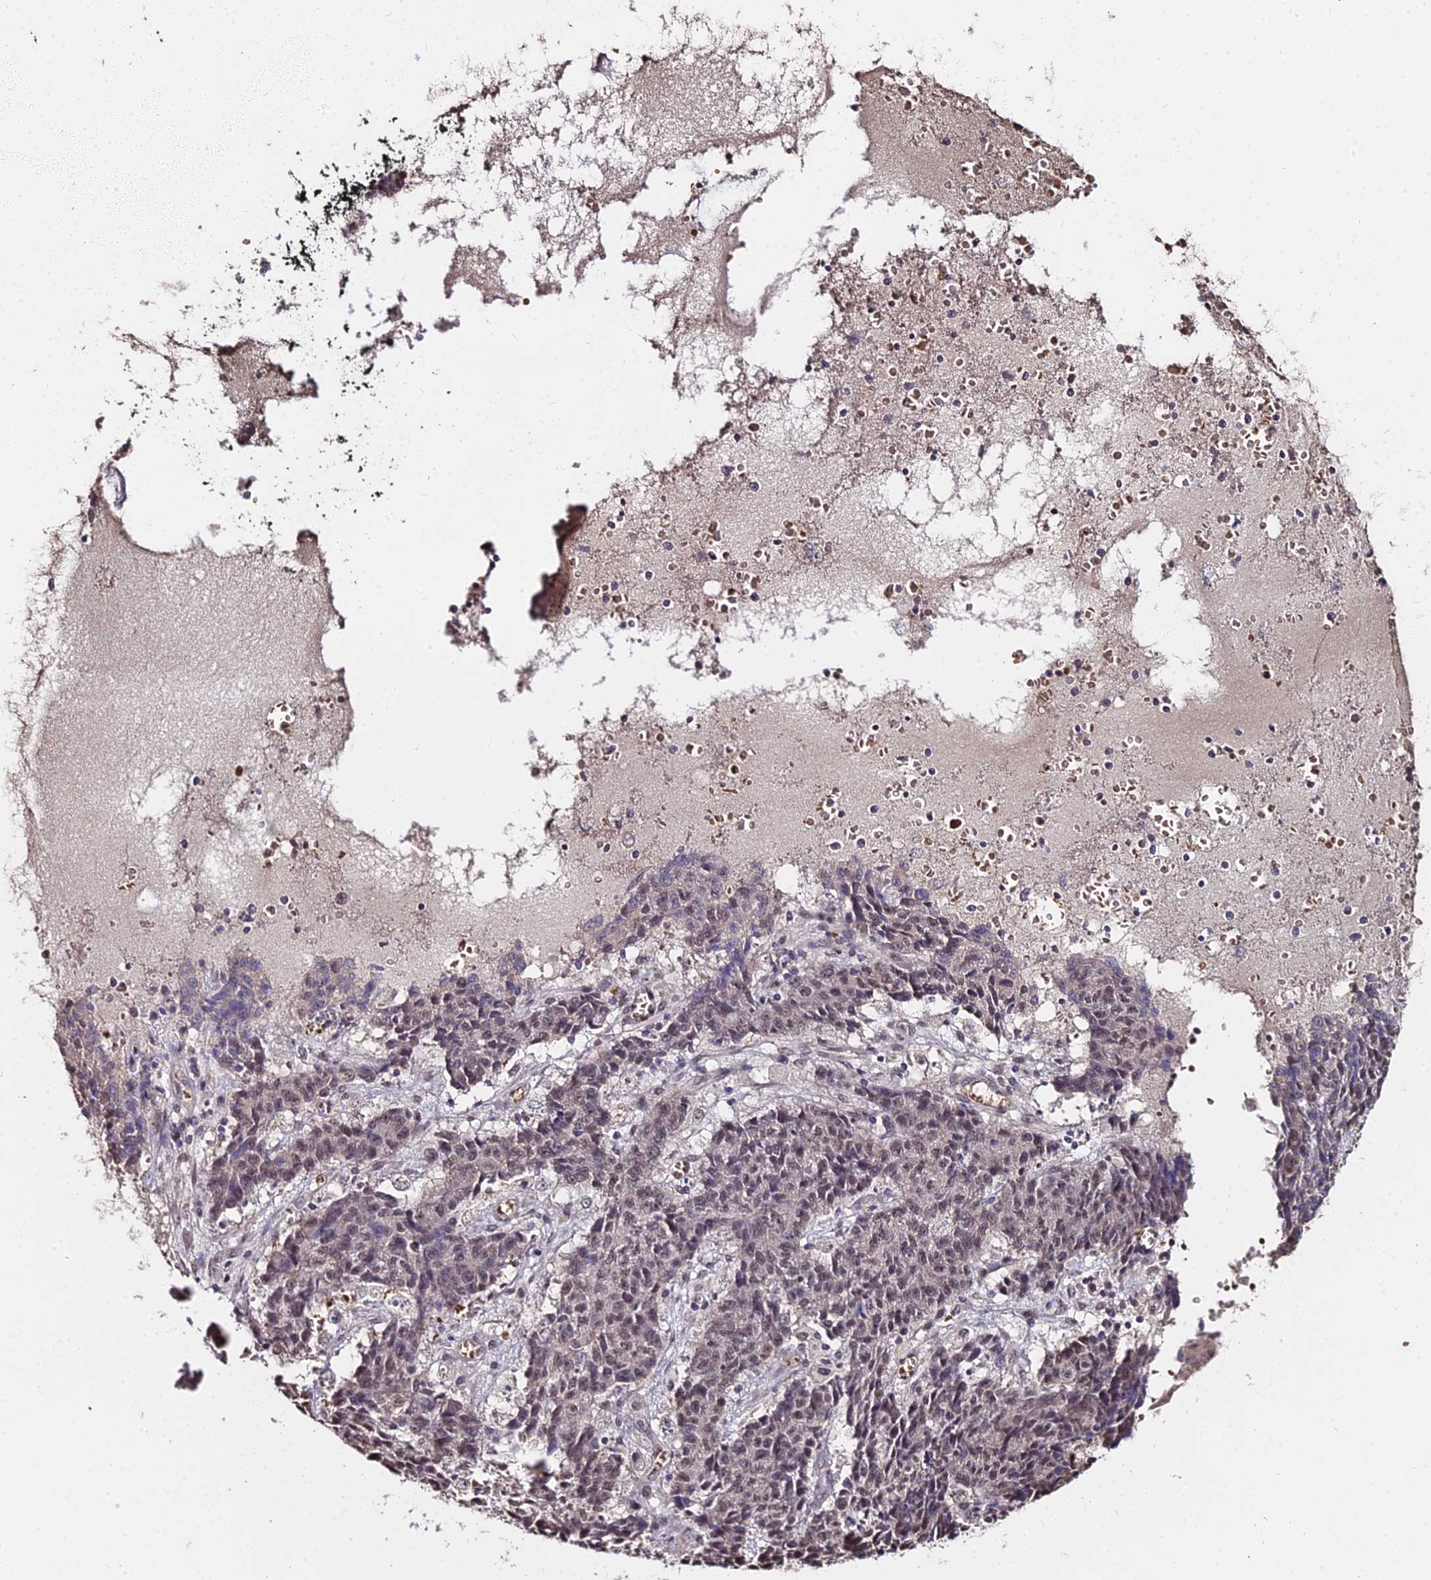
{"staining": {"intensity": "weak", "quantity": "<25%", "location": "nuclear"}, "tissue": "ovarian cancer", "cell_type": "Tumor cells", "image_type": "cancer", "snomed": [{"axis": "morphology", "description": "Carcinoma, endometroid"}, {"axis": "topography", "description": "Ovary"}], "caption": "This is a micrograph of IHC staining of ovarian endometroid carcinoma, which shows no positivity in tumor cells.", "gene": "ZDBF2", "patient": {"sex": "female", "age": 42}}